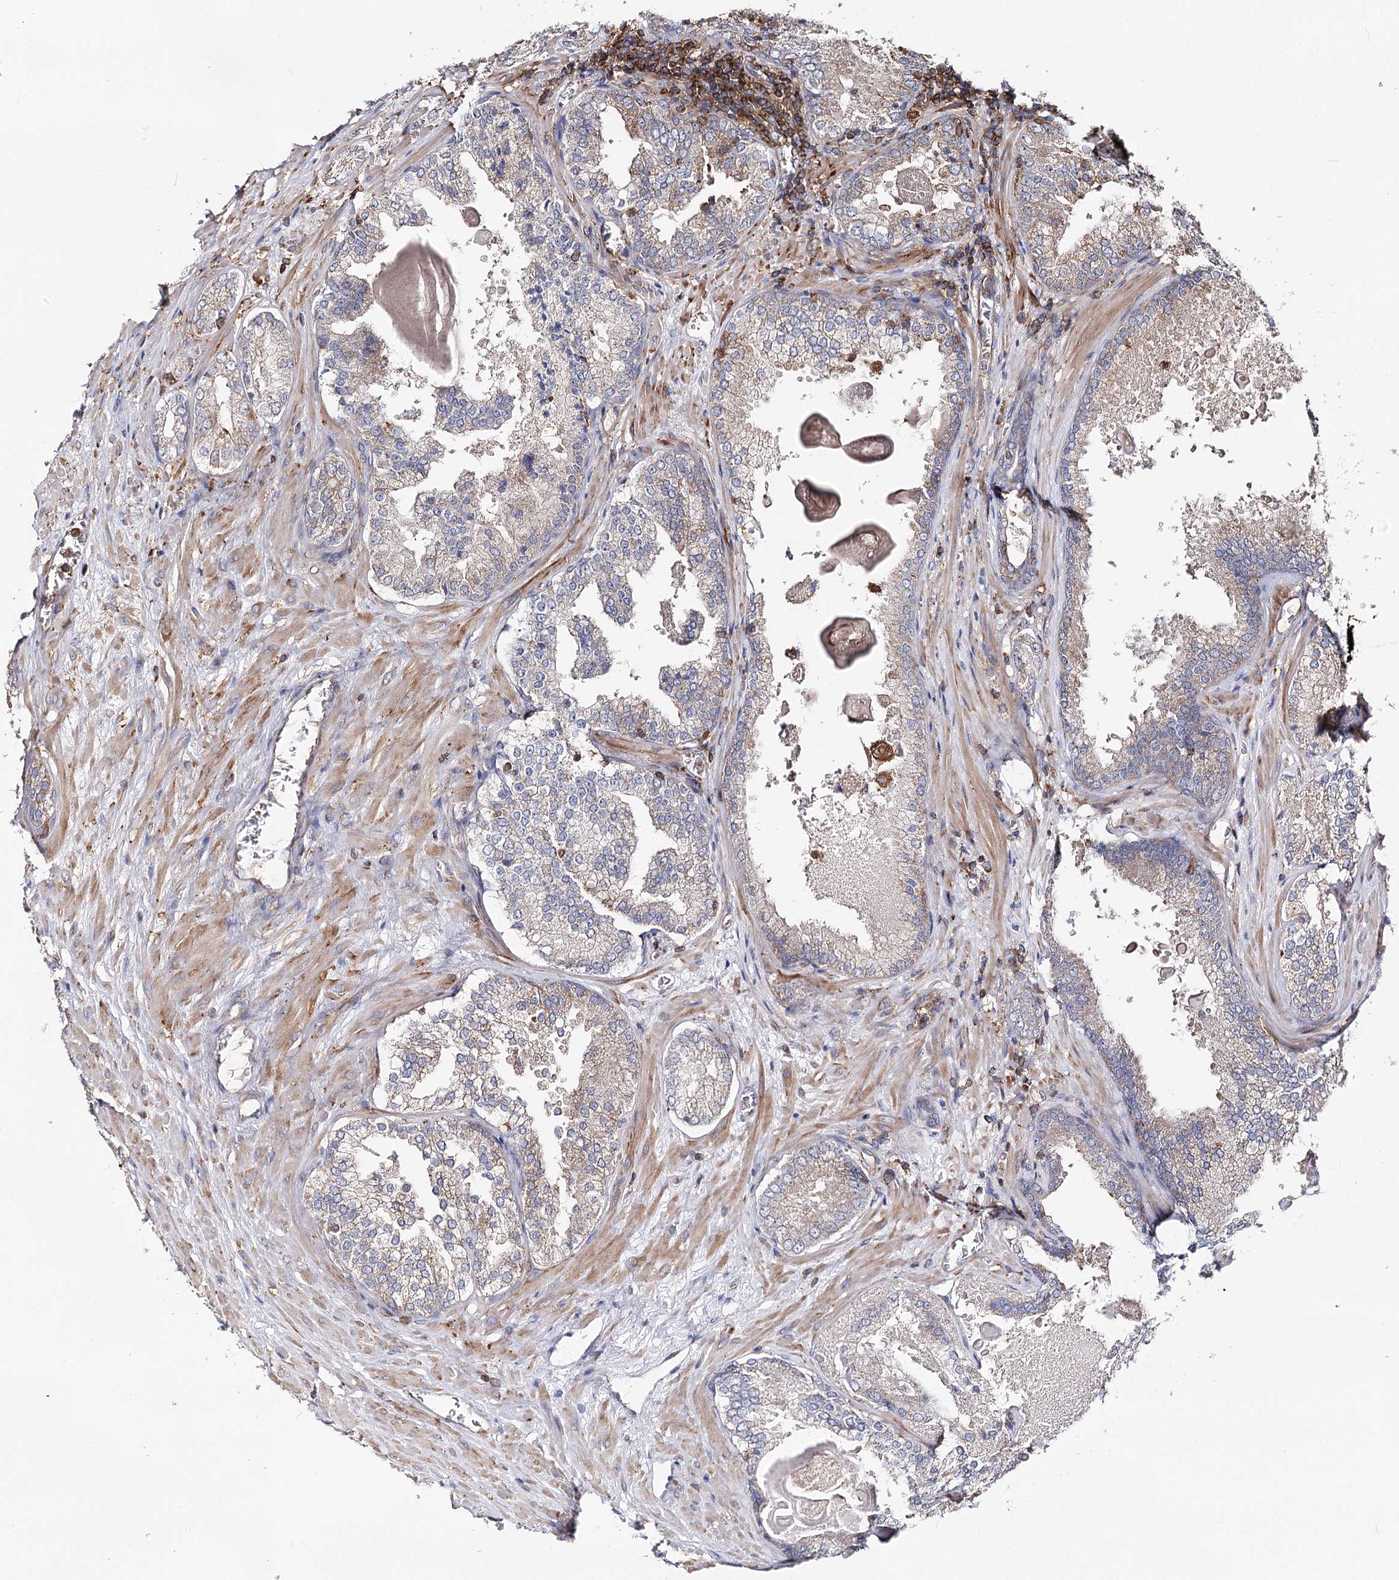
{"staining": {"intensity": "weak", "quantity": "<25%", "location": "cytoplasmic/membranous"}, "tissue": "prostate cancer", "cell_type": "Tumor cells", "image_type": "cancer", "snomed": [{"axis": "morphology", "description": "Adenocarcinoma, Low grade"}, {"axis": "topography", "description": "Prostate"}], "caption": "Immunohistochemistry histopathology image of neoplastic tissue: prostate cancer stained with DAB (3,3'-diaminobenzidine) shows no significant protein staining in tumor cells.", "gene": "SEC24B", "patient": {"sex": "male", "age": 74}}